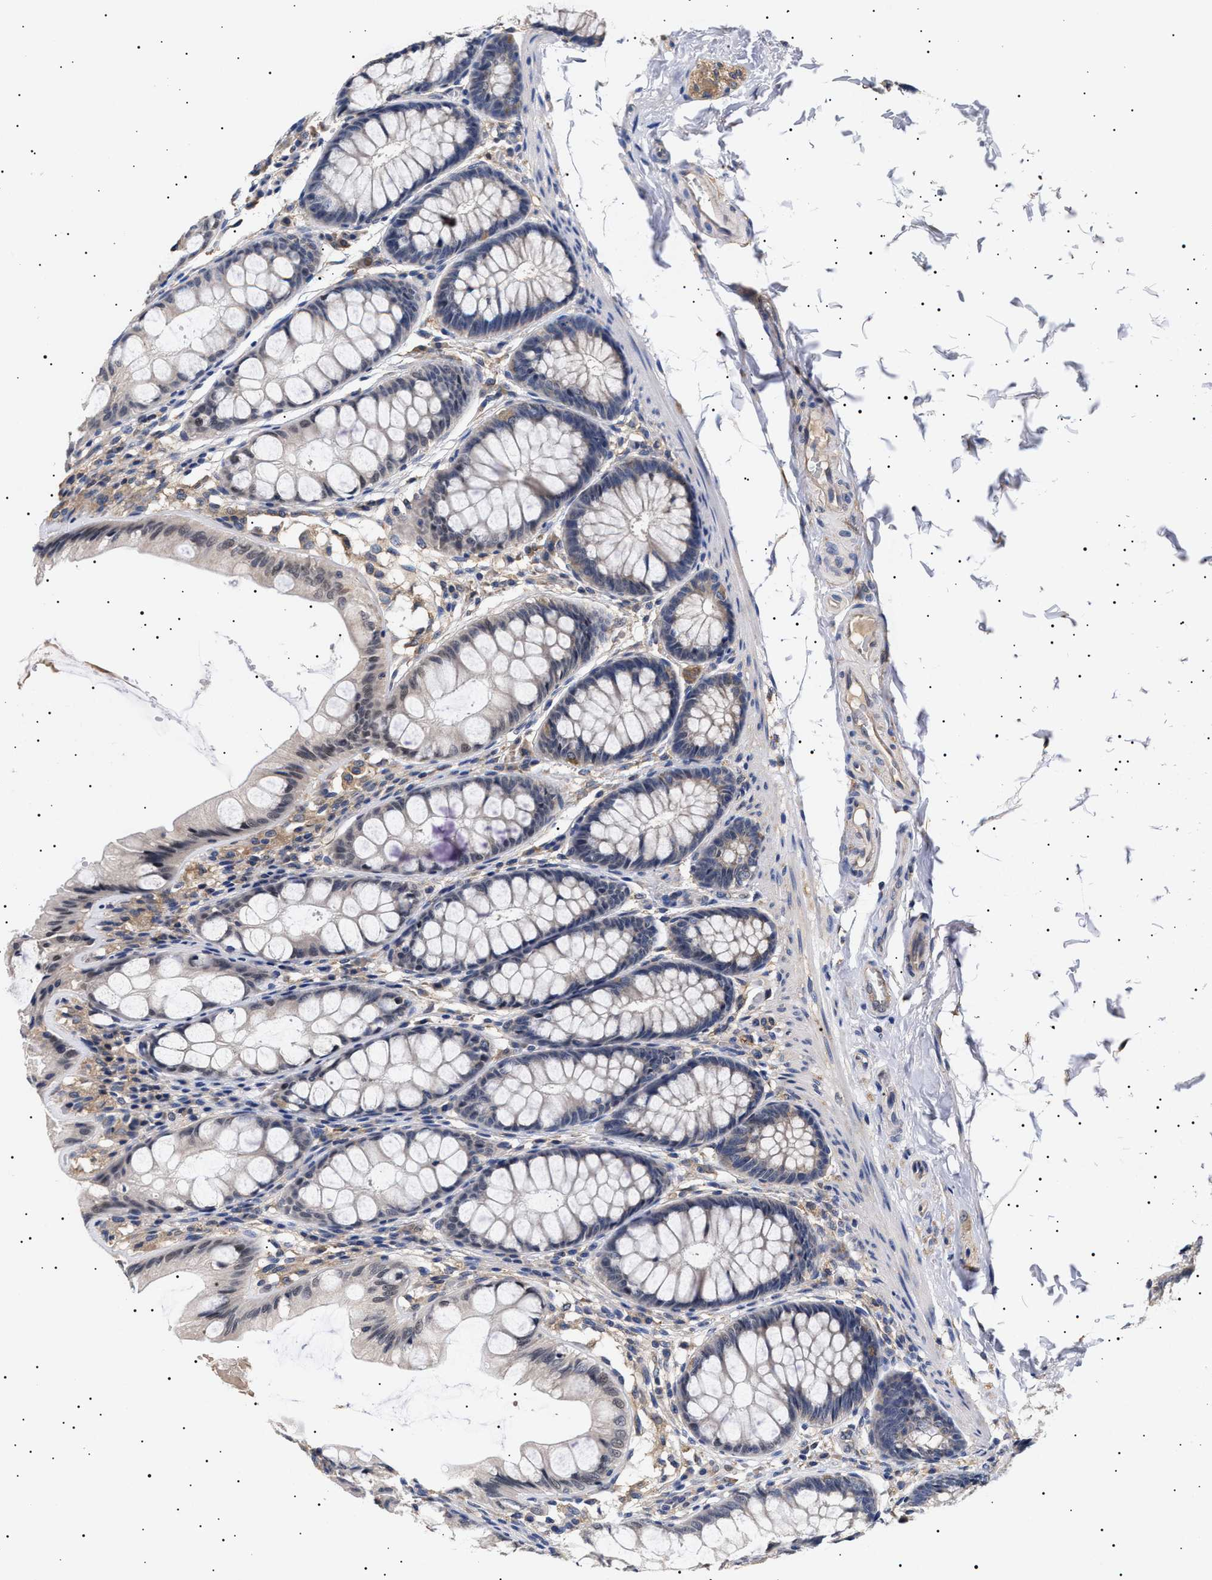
{"staining": {"intensity": "negative", "quantity": "none", "location": "none"}, "tissue": "colon", "cell_type": "Endothelial cells", "image_type": "normal", "snomed": [{"axis": "morphology", "description": "Normal tissue, NOS"}, {"axis": "topography", "description": "Colon"}], "caption": "Endothelial cells are negative for protein expression in normal human colon. Nuclei are stained in blue.", "gene": "KRBA1", "patient": {"sex": "male", "age": 47}}